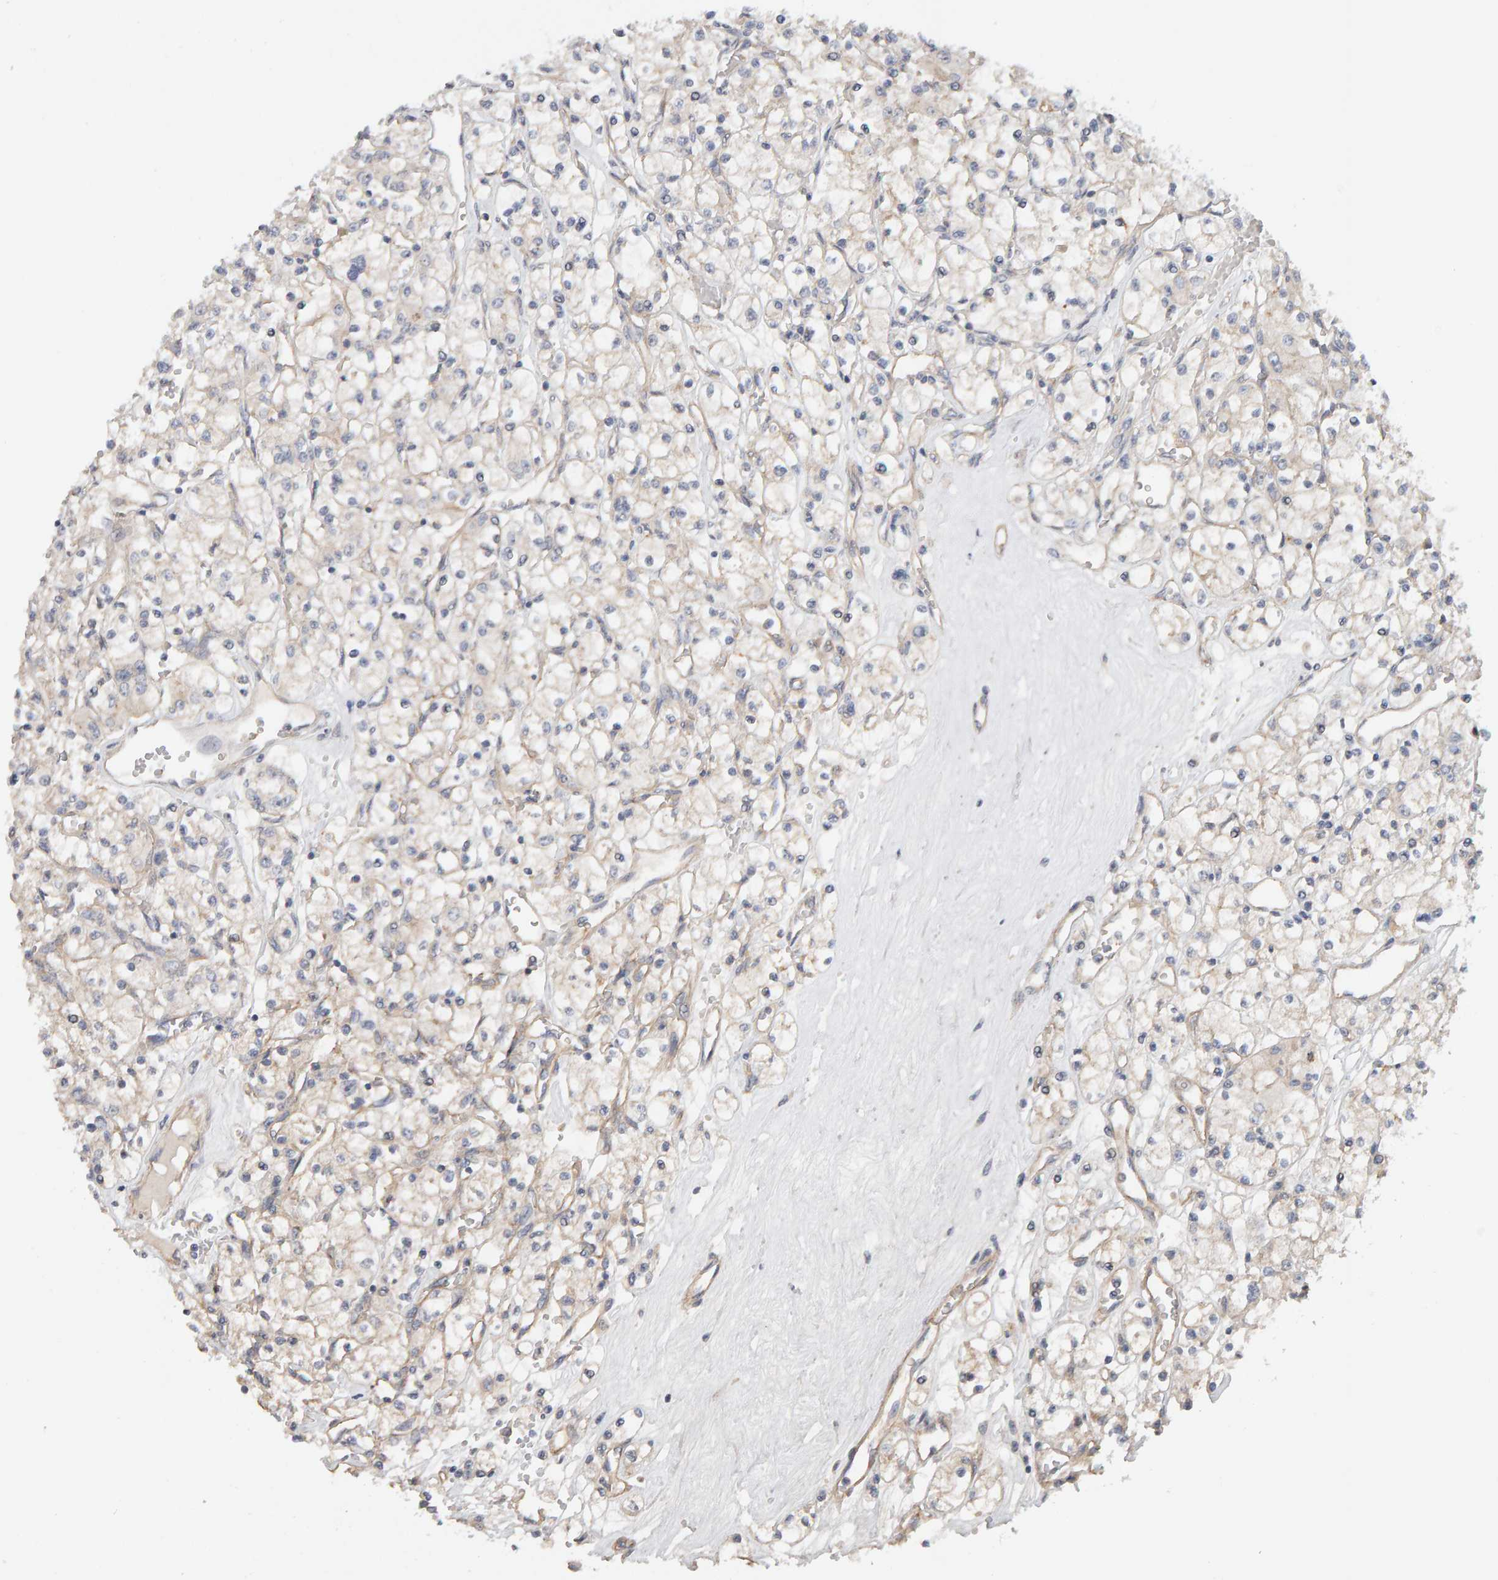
{"staining": {"intensity": "negative", "quantity": "none", "location": "none"}, "tissue": "renal cancer", "cell_type": "Tumor cells", "image_type": "cancer", "snomed": [{"axis": "morphology", "description": "Adenocarcinoma, NOS"}, {"axis": "topography", "description": "Kidney"}], "caption": "DAB (3,3'-diaminobenzidine) immunohistochemical staining of adenocarcinoma (renal) demonstrates no significant positivity in tumor cells.", "gene": "PPP1R16A", "patient": {"sex": "female", "age": 59}}